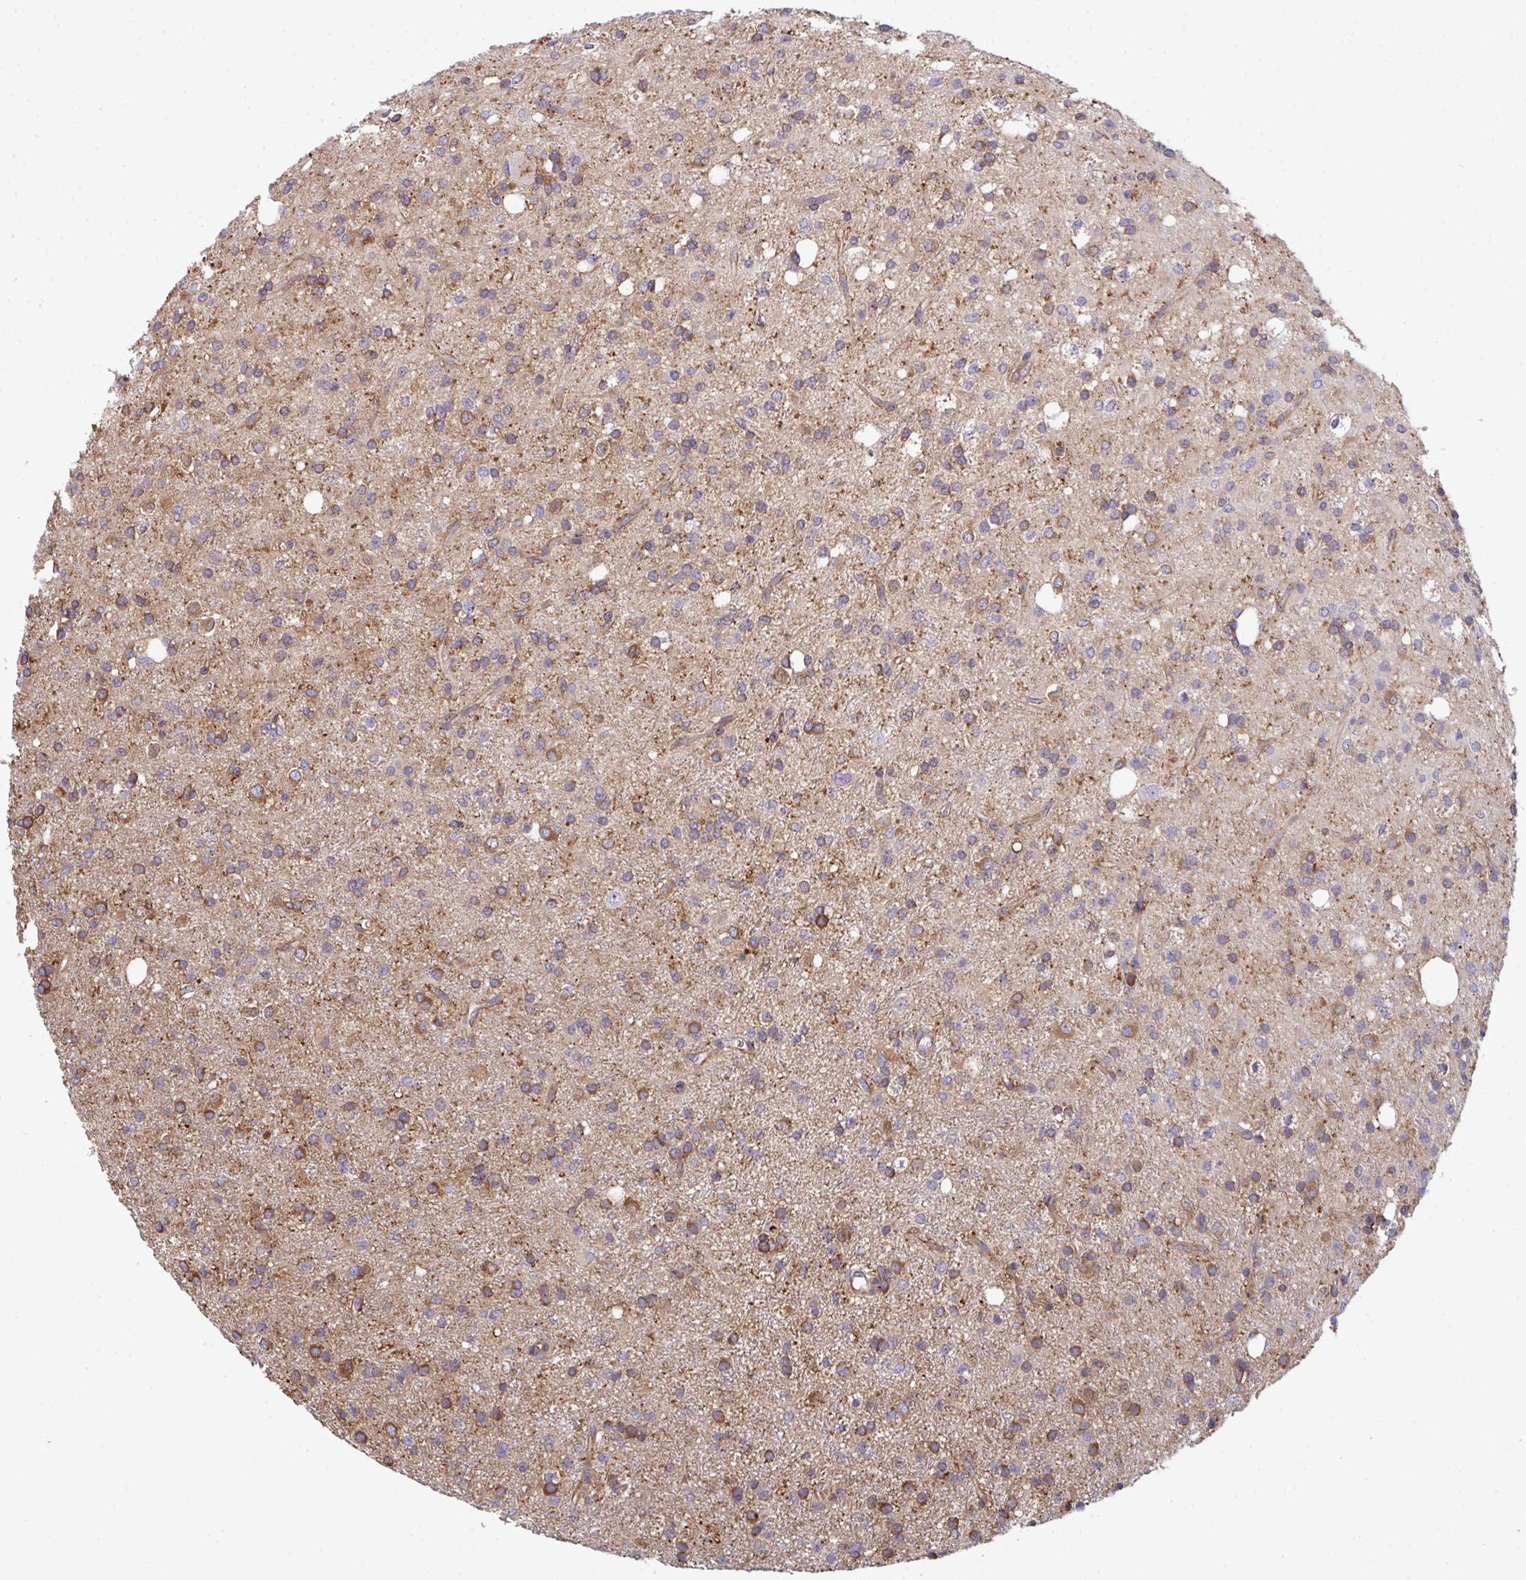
{"staining": {"intensity": "moderate", "quantity": "25%-75%", "location": "cytoplasmic/membranous"}, "tissue": "glioma", "cell_type": "Tumor cells", "image_type": "cancer", "snomed": [{"axis": "morphology", "description": "Glioma, malignant, Low grade"}, {"axis": "topography", "description": "Brain"}], "caption": "Immunohistochemical staining of human malignant glioma (low-grade) reveals medium levels of moderate cytoplasmic/membranous protein positivity in about 25%-75% of tumor cells.", "gene": "DYNC1I2", "patient": {"sex": "female", "age": 33}}